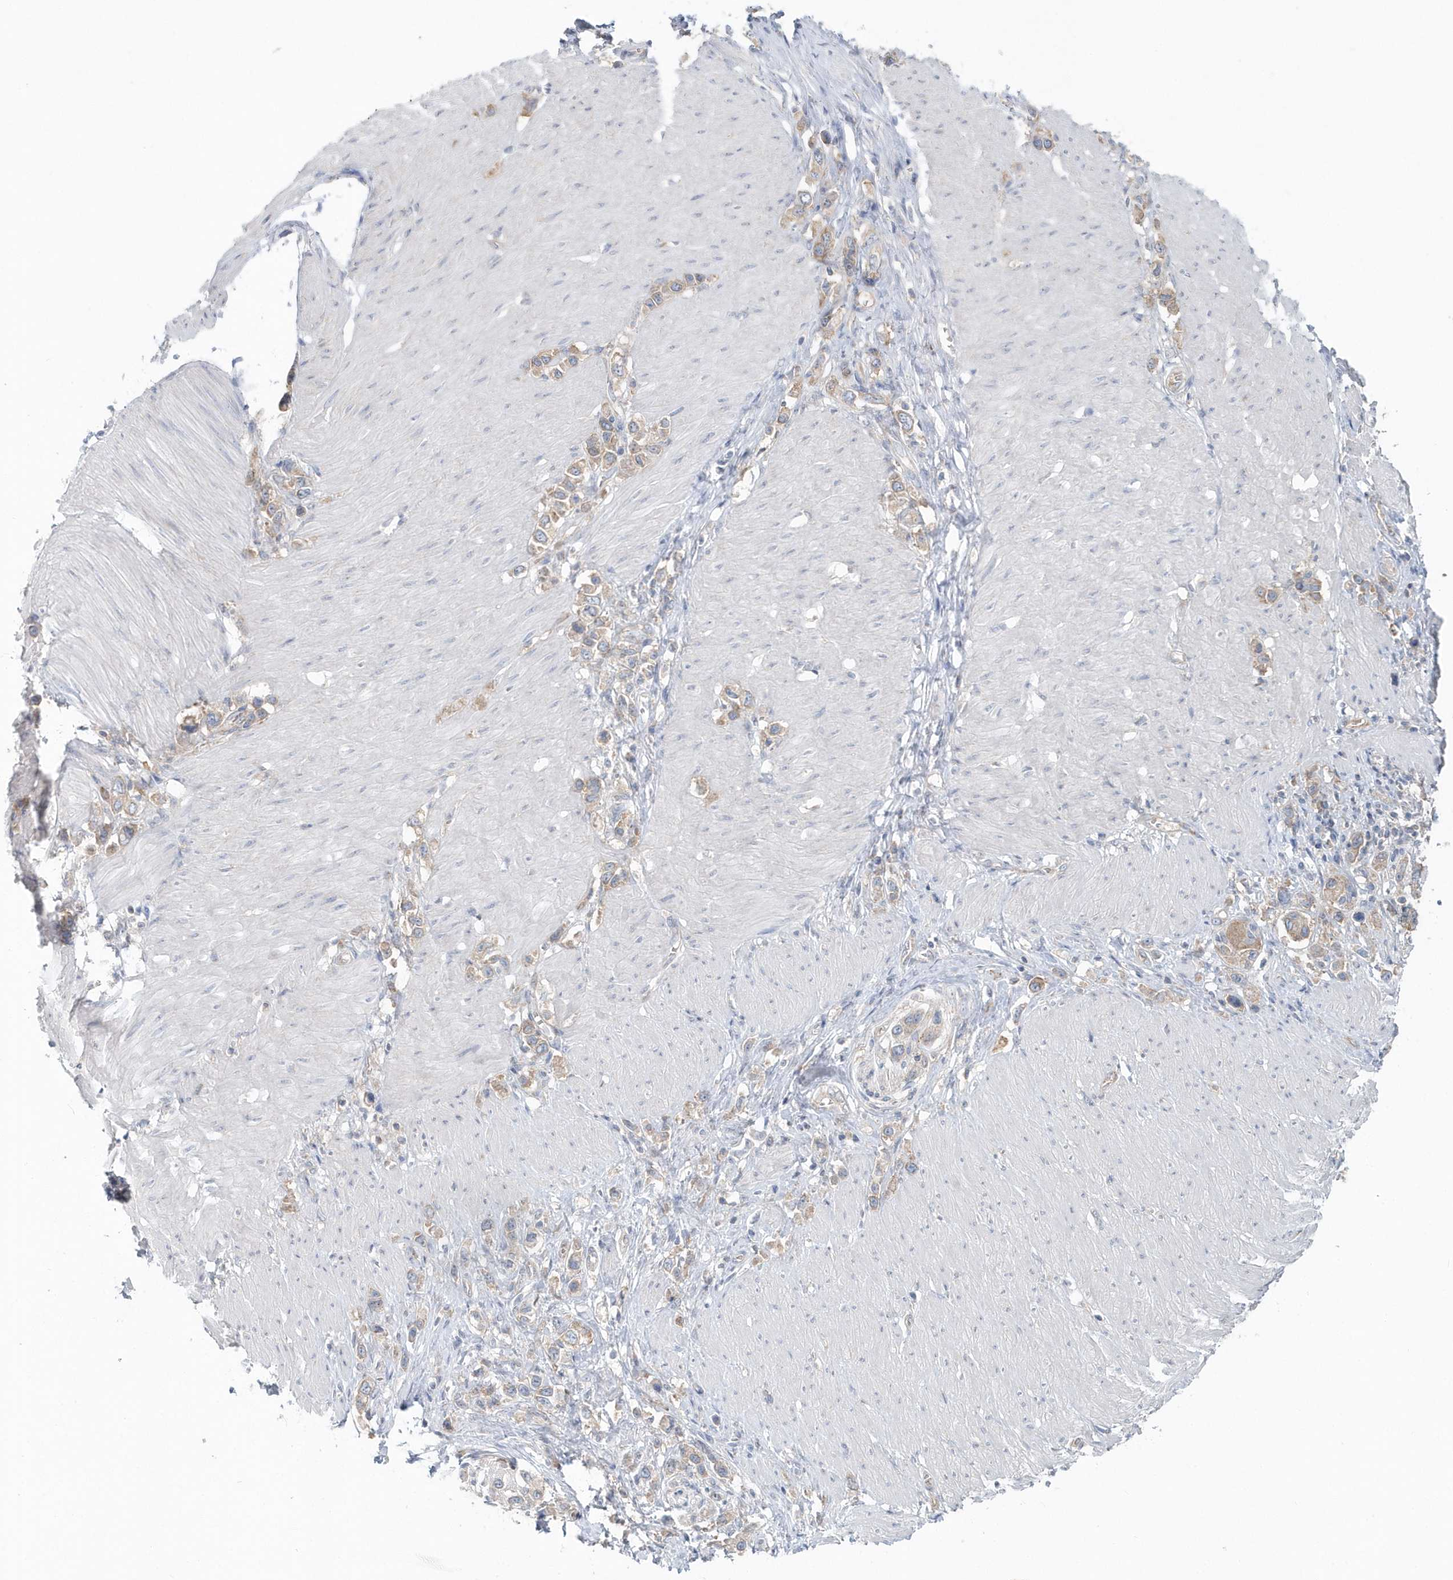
{"staining": {"intensity": "weak", "quantity": ">75%", "location": "cytoplasmic/membranous"}, "tissue": "stomach cancer", "cell_type": "Tumor cells", "image_type": "cancer", "snomed": [{"axis": "morphology", "description": "Normal tissue, NOS"}, {"axis": "morphology", "description": "Adenocarcinoma, NOS"}, {"axis": "topography", "description": "Stomach, upper"}, {"axis": "topography", "description": "Stomach"}], "caption": "High-magnification brightfield microscopy of stomach adenocarcinoma stained with DAB (brown) and counterstained with hematoxylin (blue). tumor cells exhibit weak cytoplasmic/membranous expression is present in approximately>75% of cells.", "gene": "EIF3C", "patient": {"sex": "female", "age": 65}}